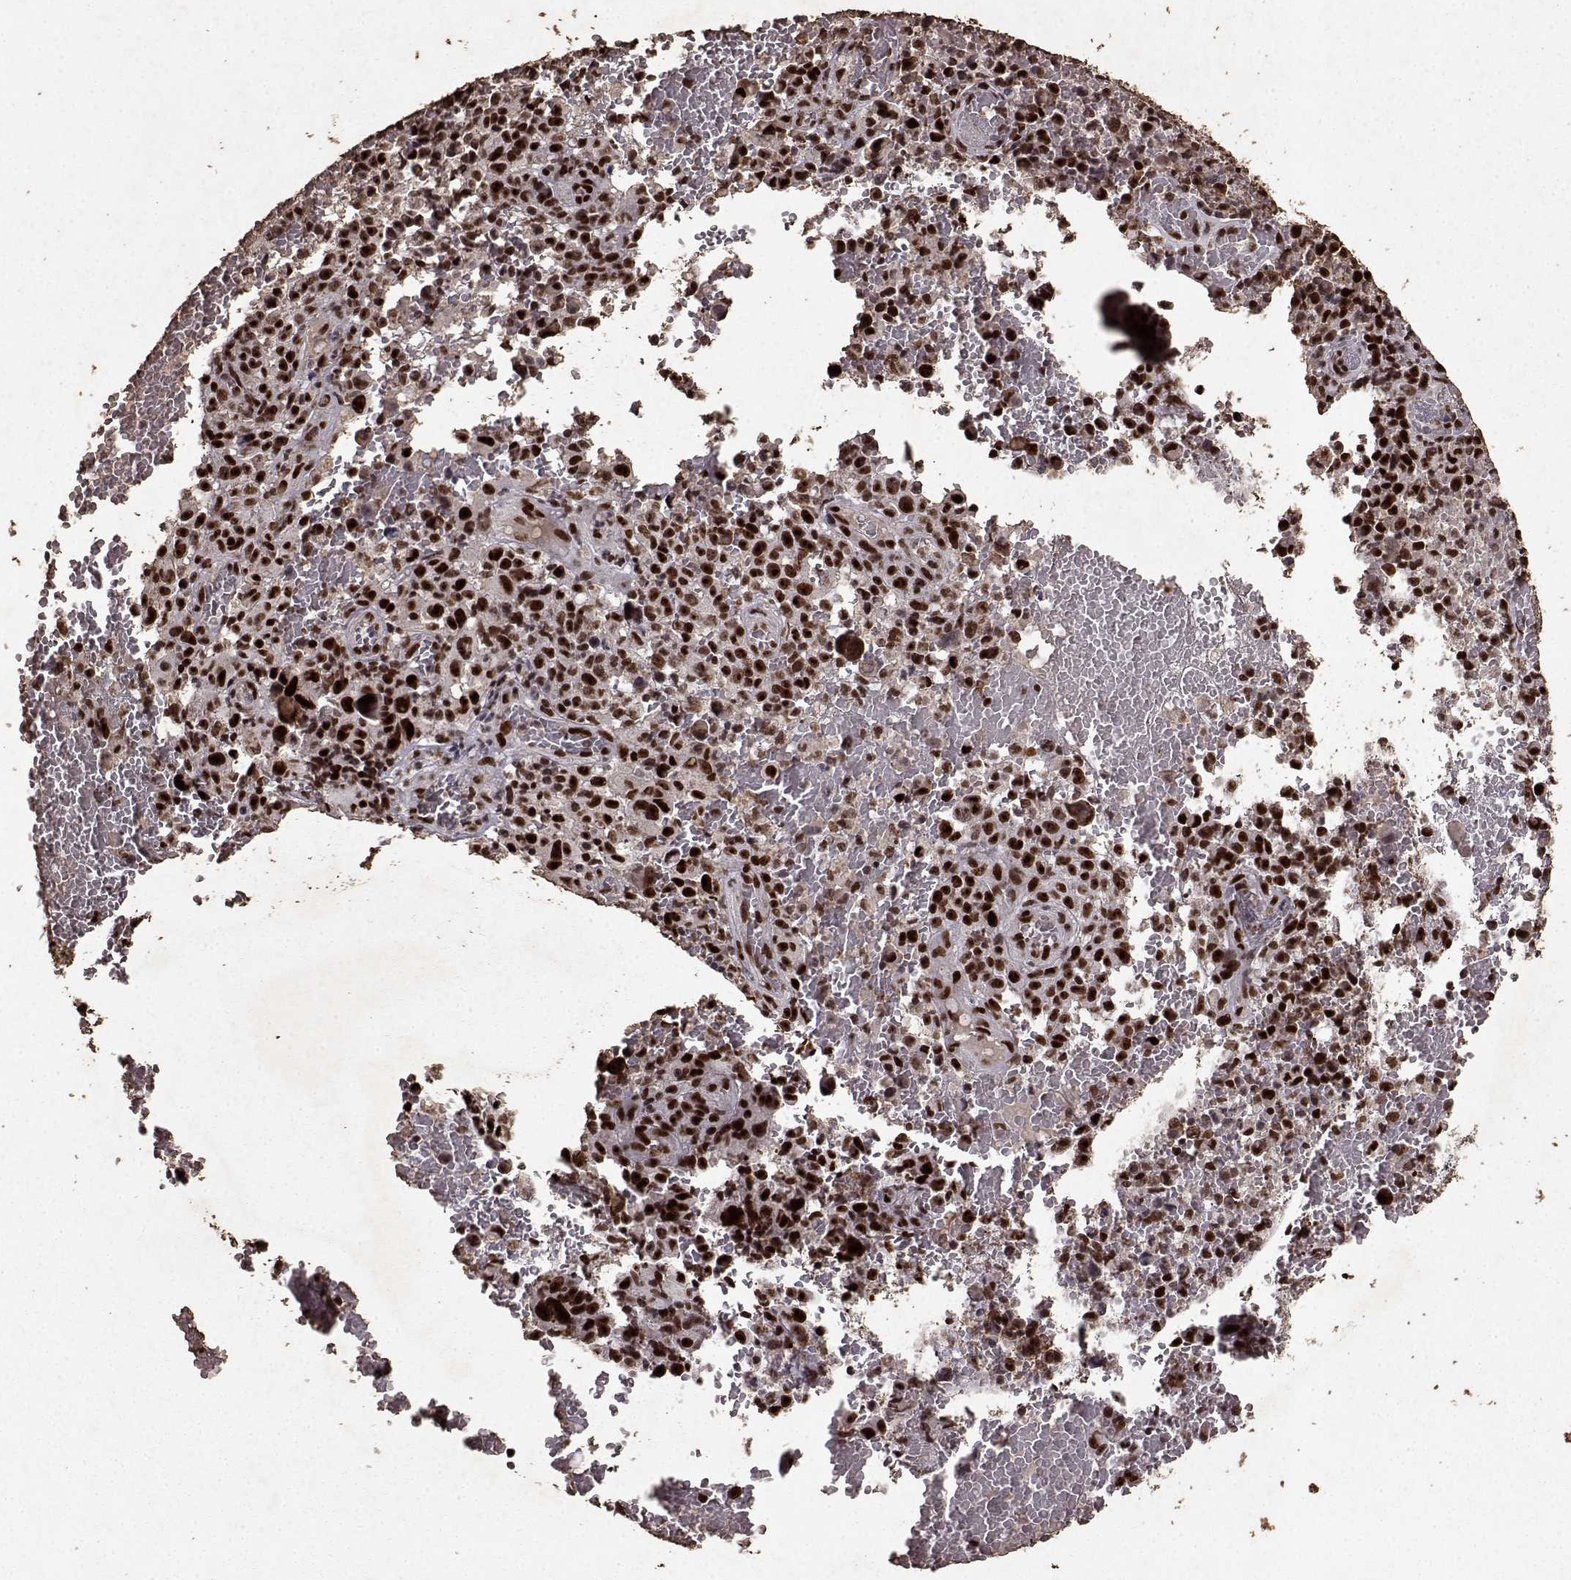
{"staining": {"intensity": "strong", "quantity": ">75%", "location": "nuclear"}, "tissue": "melanoma", "cell_type": "Tumor cells", "image_type": "cancer", "snomed": [{"axis": "morphology", "description": "Malignant melanoma, NOS"}, {"axis": "topography", "description": "Skin"}], "caption": "Protein staining by immunohistochemistry (IHC) displays strong nuclear expression in approximately >75% of tumor cells in malignant melanoma. Immunohistochemistry (ihc) stains the protein of interest in brown and the nuclei are stained blue.", "gene": "TOE1", "patient": {"sex": "female", "age": 82}}